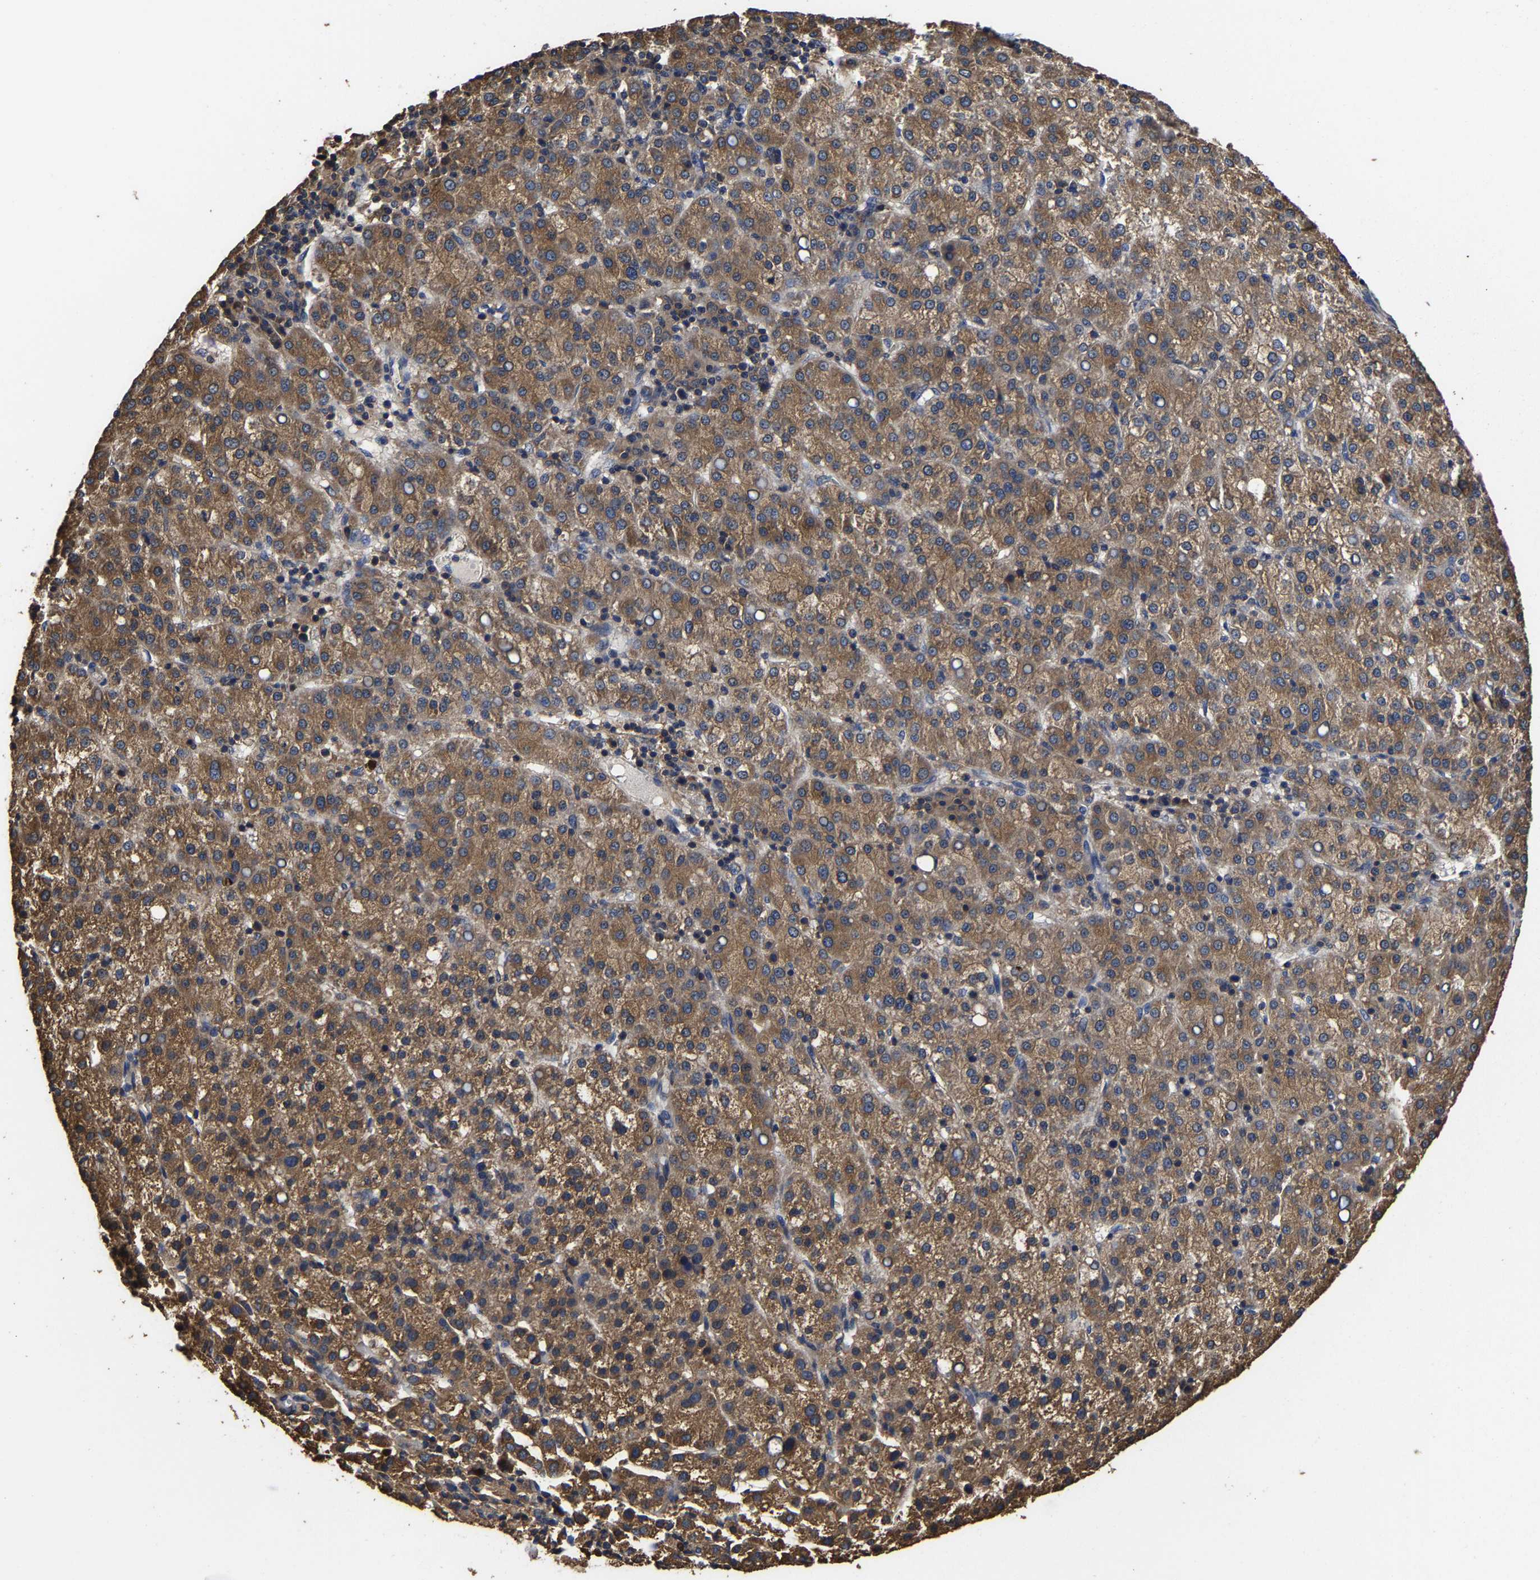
{"staining": {"intensity": "moderate", "quantity": ">75%", "location": "cytoplasmic/membranous"}, "tissue": "liver cancer", "cell_type": "Tumor cells", "image_type": "cancer", "snomed": [{"axis": "morphology", "description": "Carcinoma, Hepatocellular, NOS"}, {"axis": "topography", "description": "Liver"}], "caption": "This is a micrograph of IHC staining of liver hepatocellular carcinoma, which shows moderate positivity in the cytoplasmic/membranous of tumor cells.", "gene": "ITCH", "patient": {"sex": "female", "age": 58}}